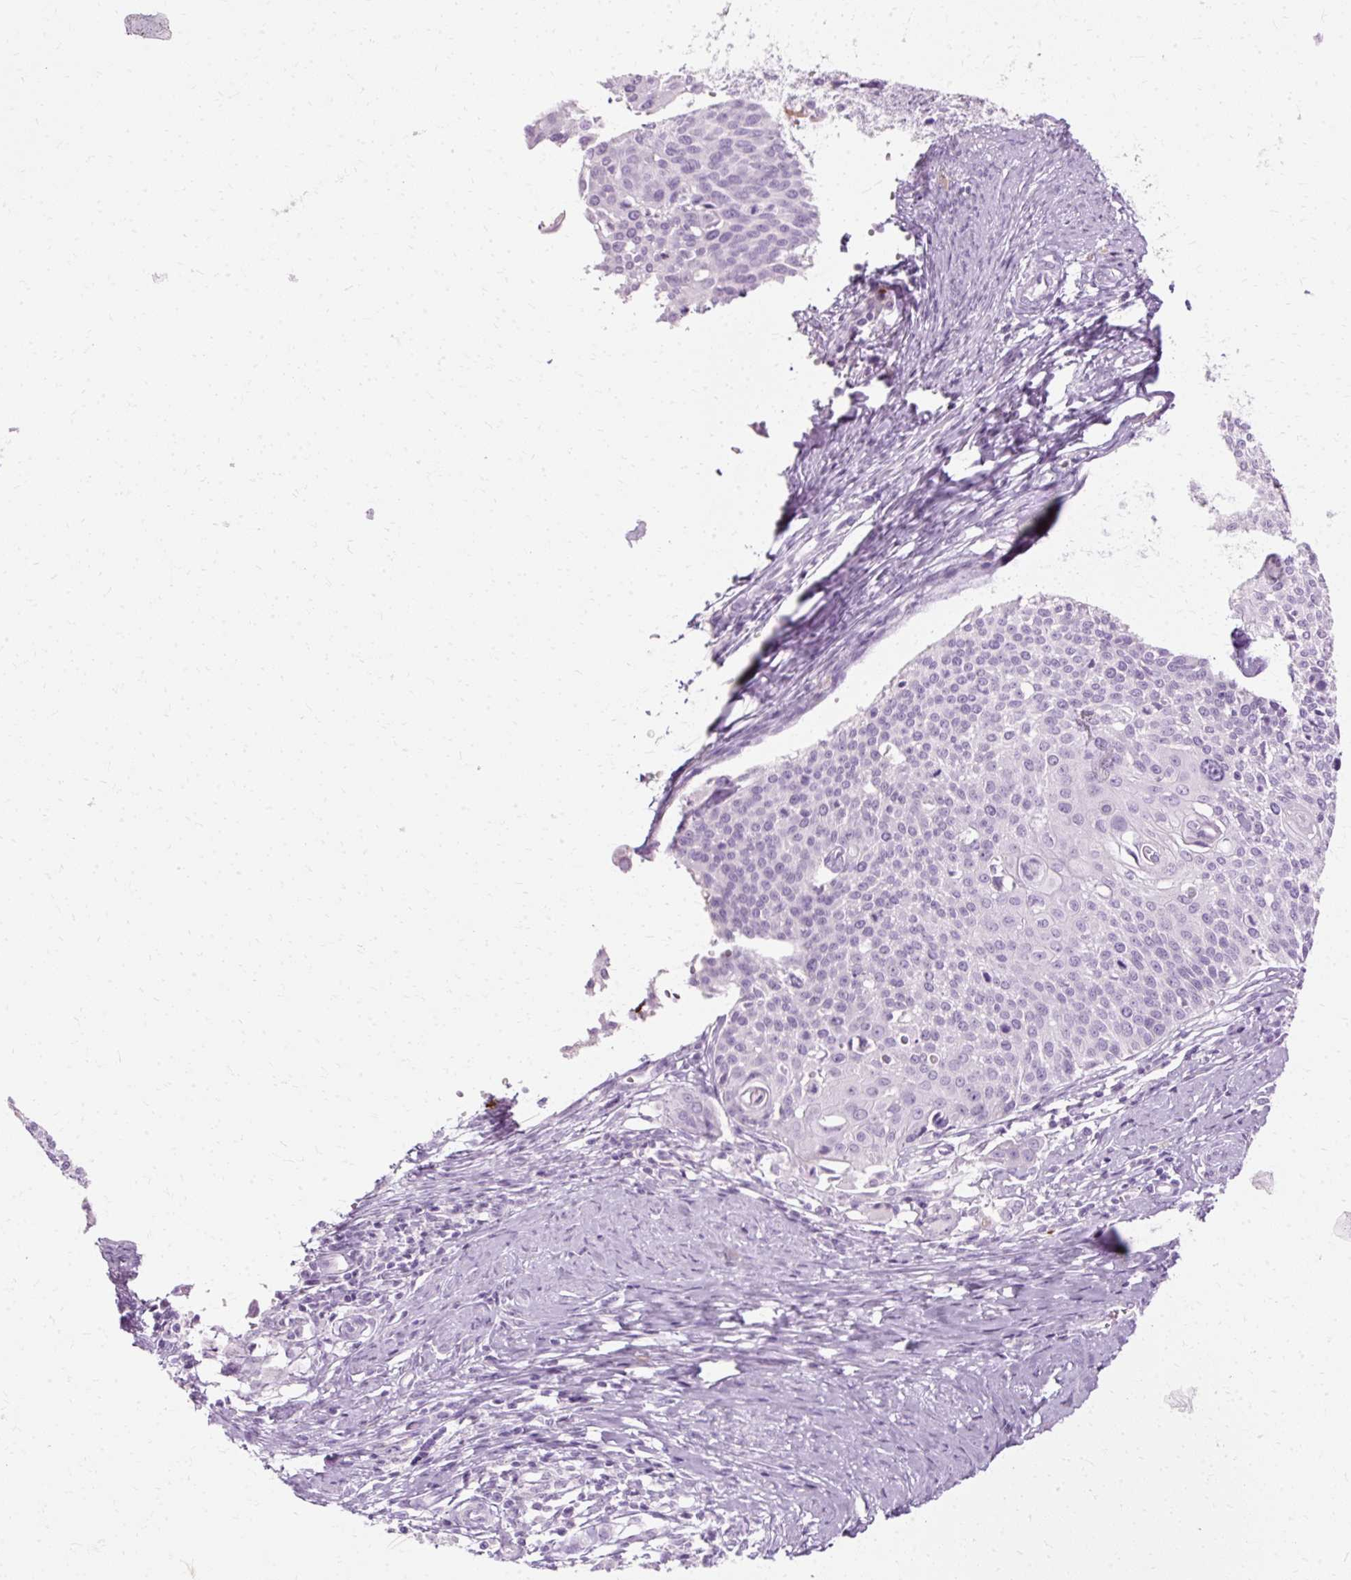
{"staining": {"intensity": "negative", "quantity": "none", "location": "none"}, "tissue": "cervical cancer", "cell_type": "Tumor cells", "image_type": "cancer", "snomed": [{"axis": "morphology", "description": "Squamous cell carcinoma, NOS"}, {"axis": "topography", "description": "Cervix"}], "caption": "This is an immunohistochemistry photomicrograph of squamous cell carcinoma (cervical). There is no staining in tumor cells.", "gene": "DEFA1", "patient": {"sex": "female", "age": 44}}